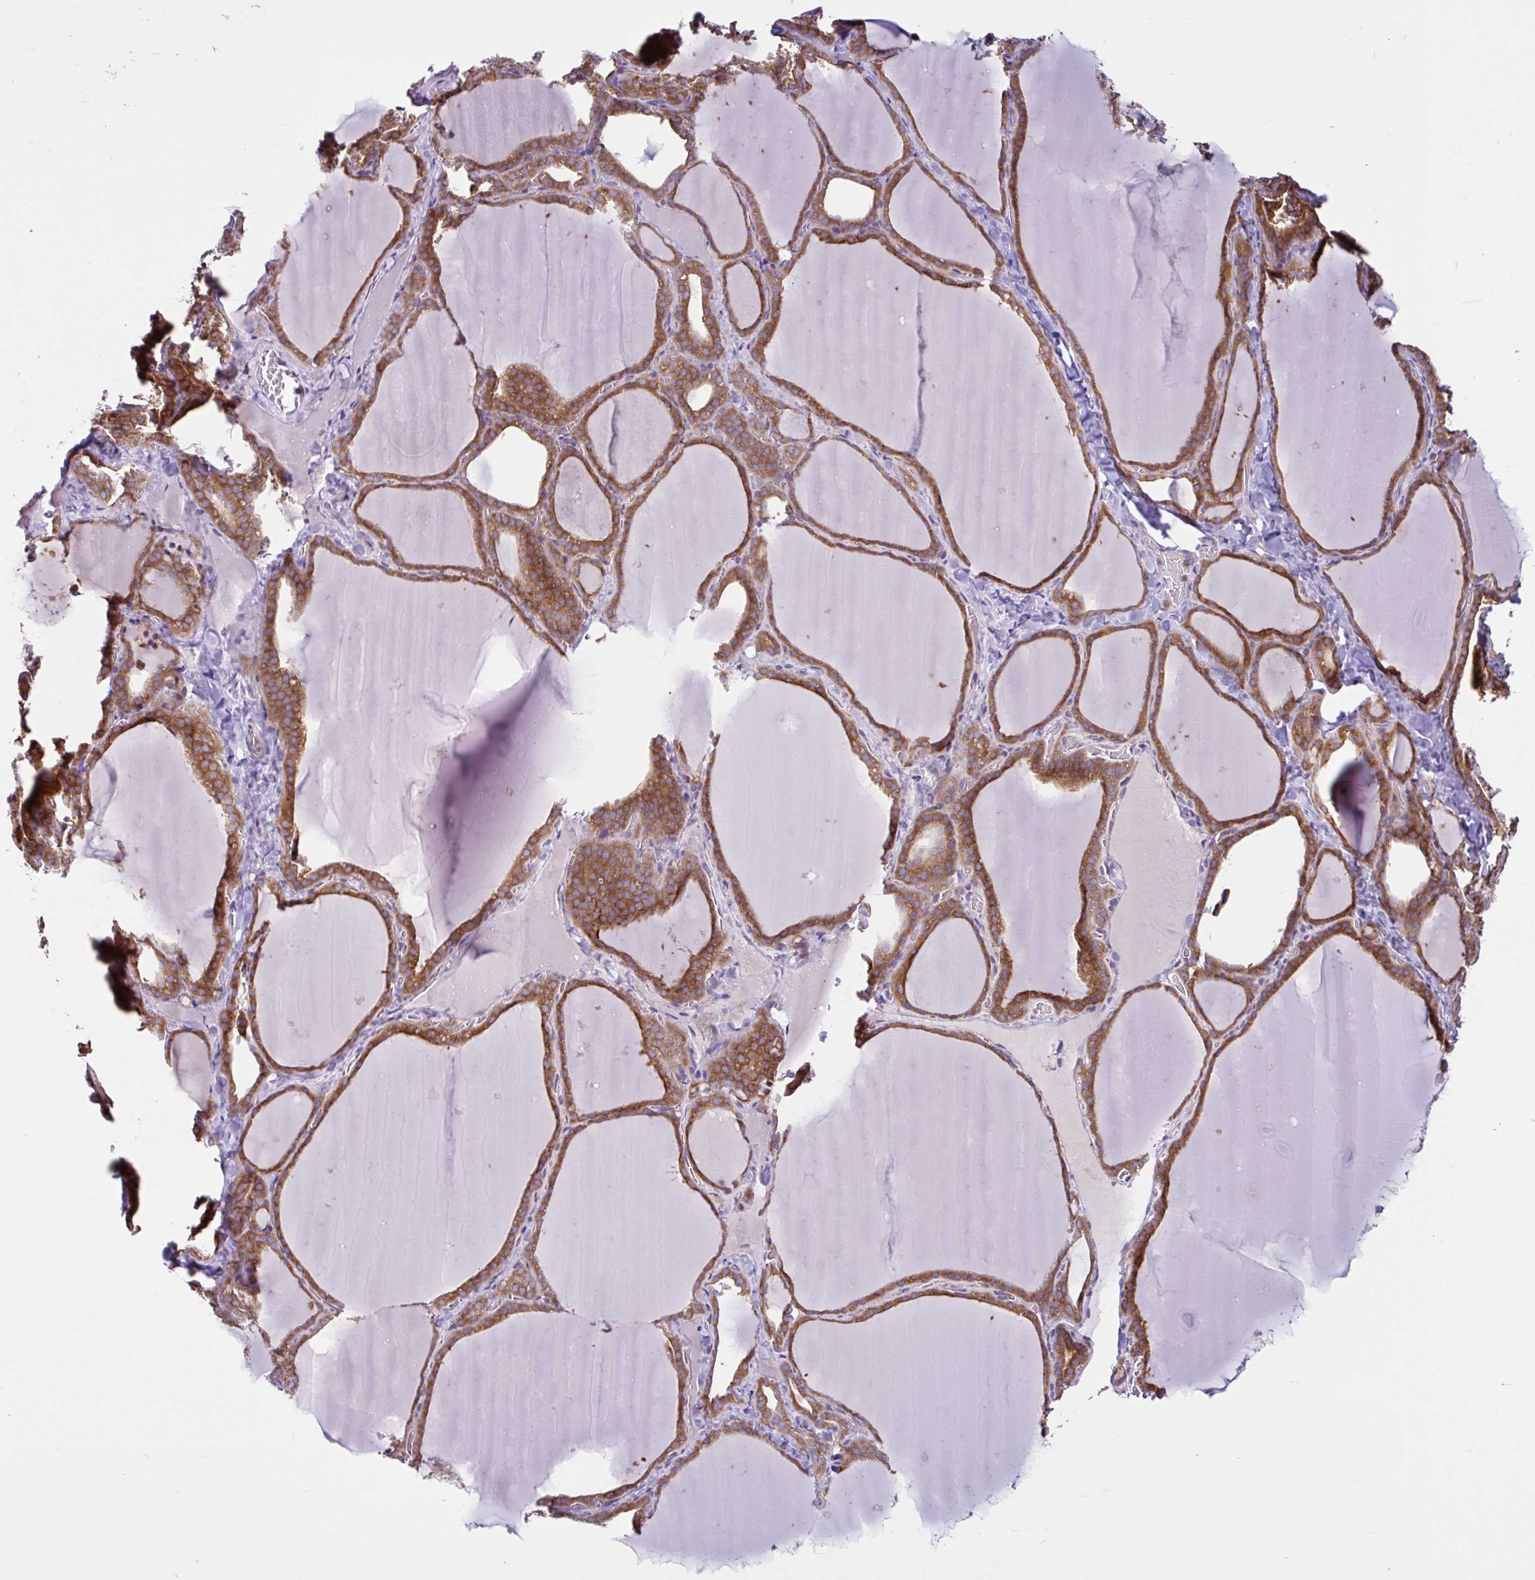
{"staining": {"intensity": "moderate", "quantity": ">75%", "location": "cytoplasmic/membranous"}, "tissue": "thyroid gland", "cell_type": "Glandular cells", "image_type": "normal", "snomed": [{"axis": "morphology", "description": "Normal tissue, NOS"}, {"axis": "topography", "description": "Thyroid gland"}], "caption": "Brown immunohistochemical staining in benign thyroid gland reveals moderate cytoplasmic/membranous staining in approximately >75% of glandular cells. The staining is performed using DAB brown chromogen to label protein expression. The nuclei are counter-stained blue using hematoxylin.", "gene": "LARS1", "patient": {"sex": "female", "age": 22}}